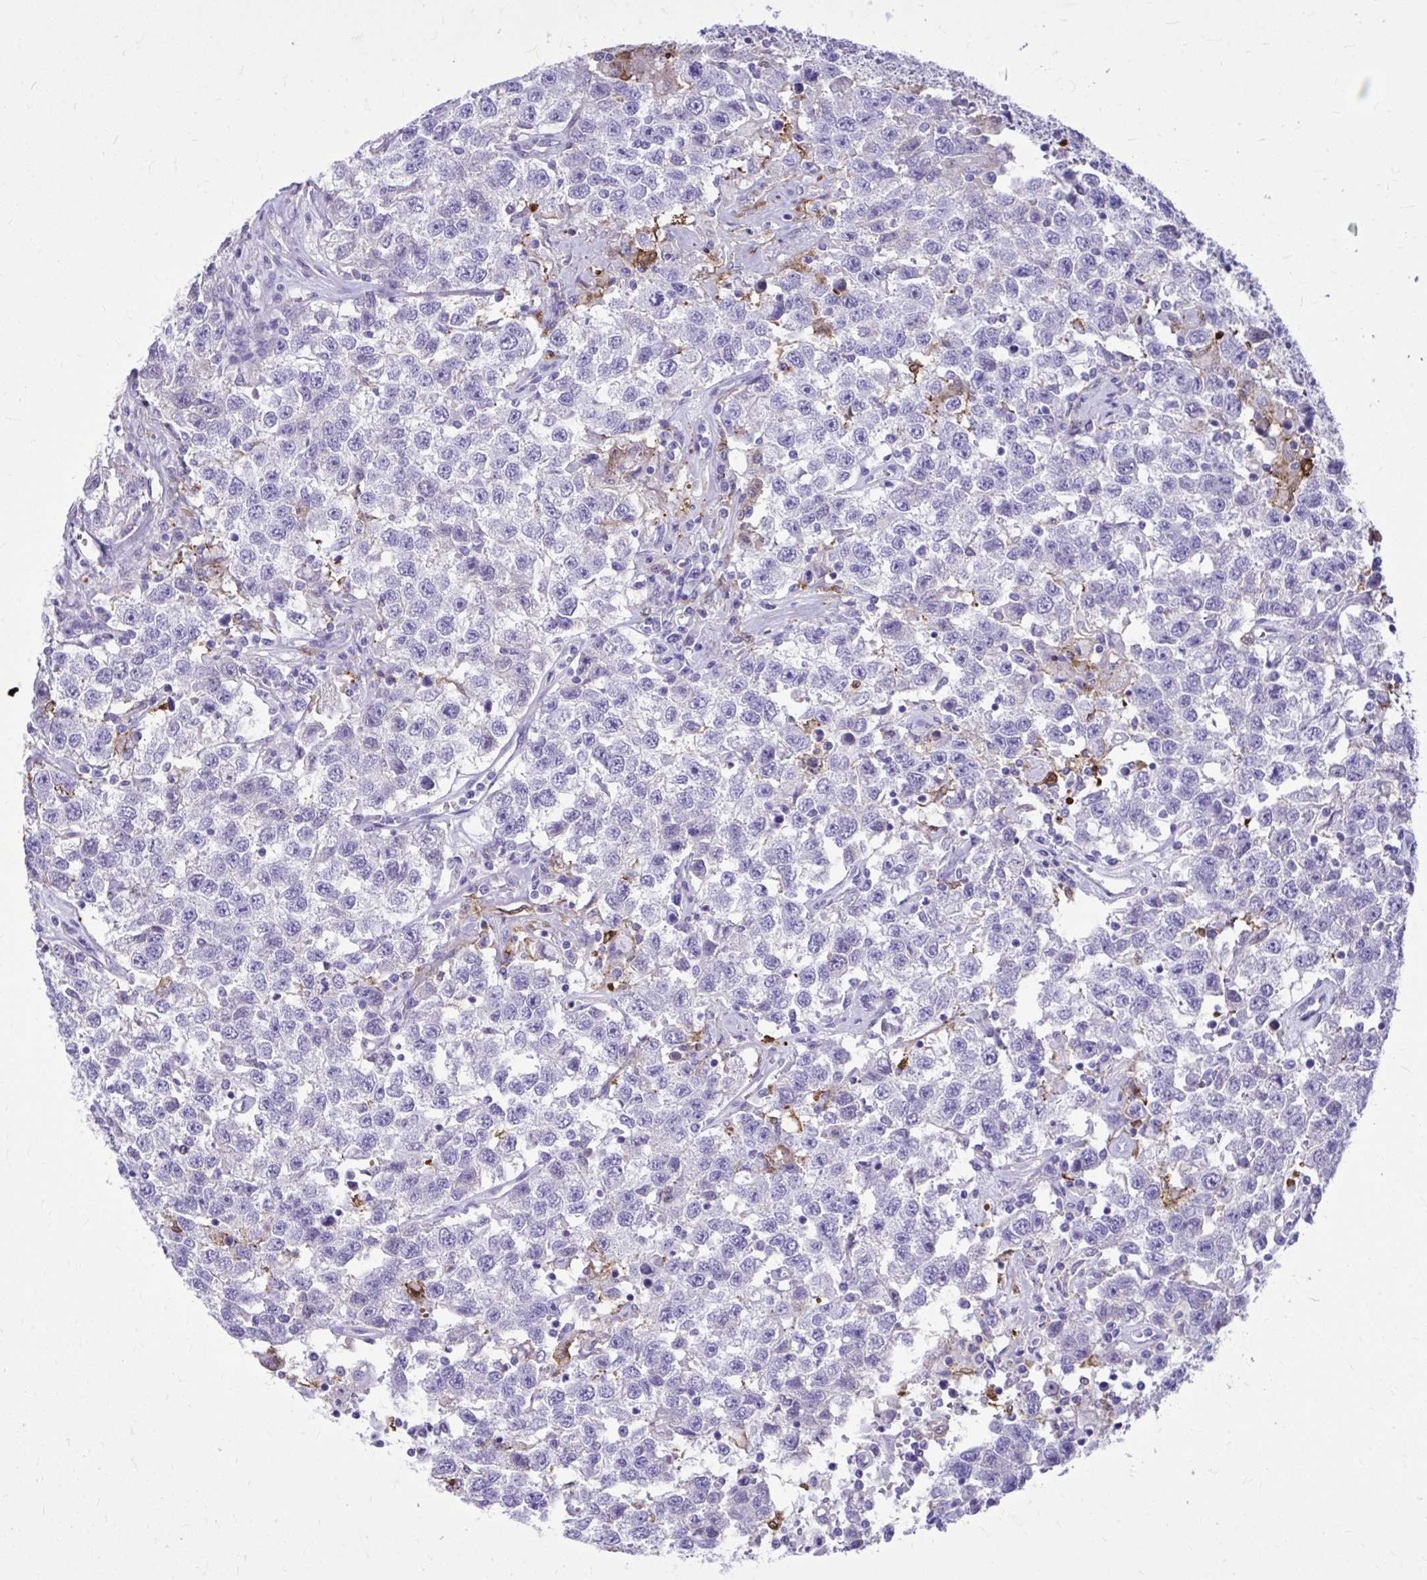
{"staining": {"intensity": "negative", "quantity": "none", "location": "none"}, "tissue": "testis cancer", "cell_type": "Tumor cells", "image_type": "cancer", "snomed": [{"axis": "morphology", "description": "Seminoma, NOS"}, {"axis": "topography", "description": "Testis"}], "caption": "High power microscopy image of an immunohistochemistry image of seminoma (testis), revealing no significant staining in tumor cells.", "gene": "TLR7", "patient": {"sex": "male", "age": 41}}